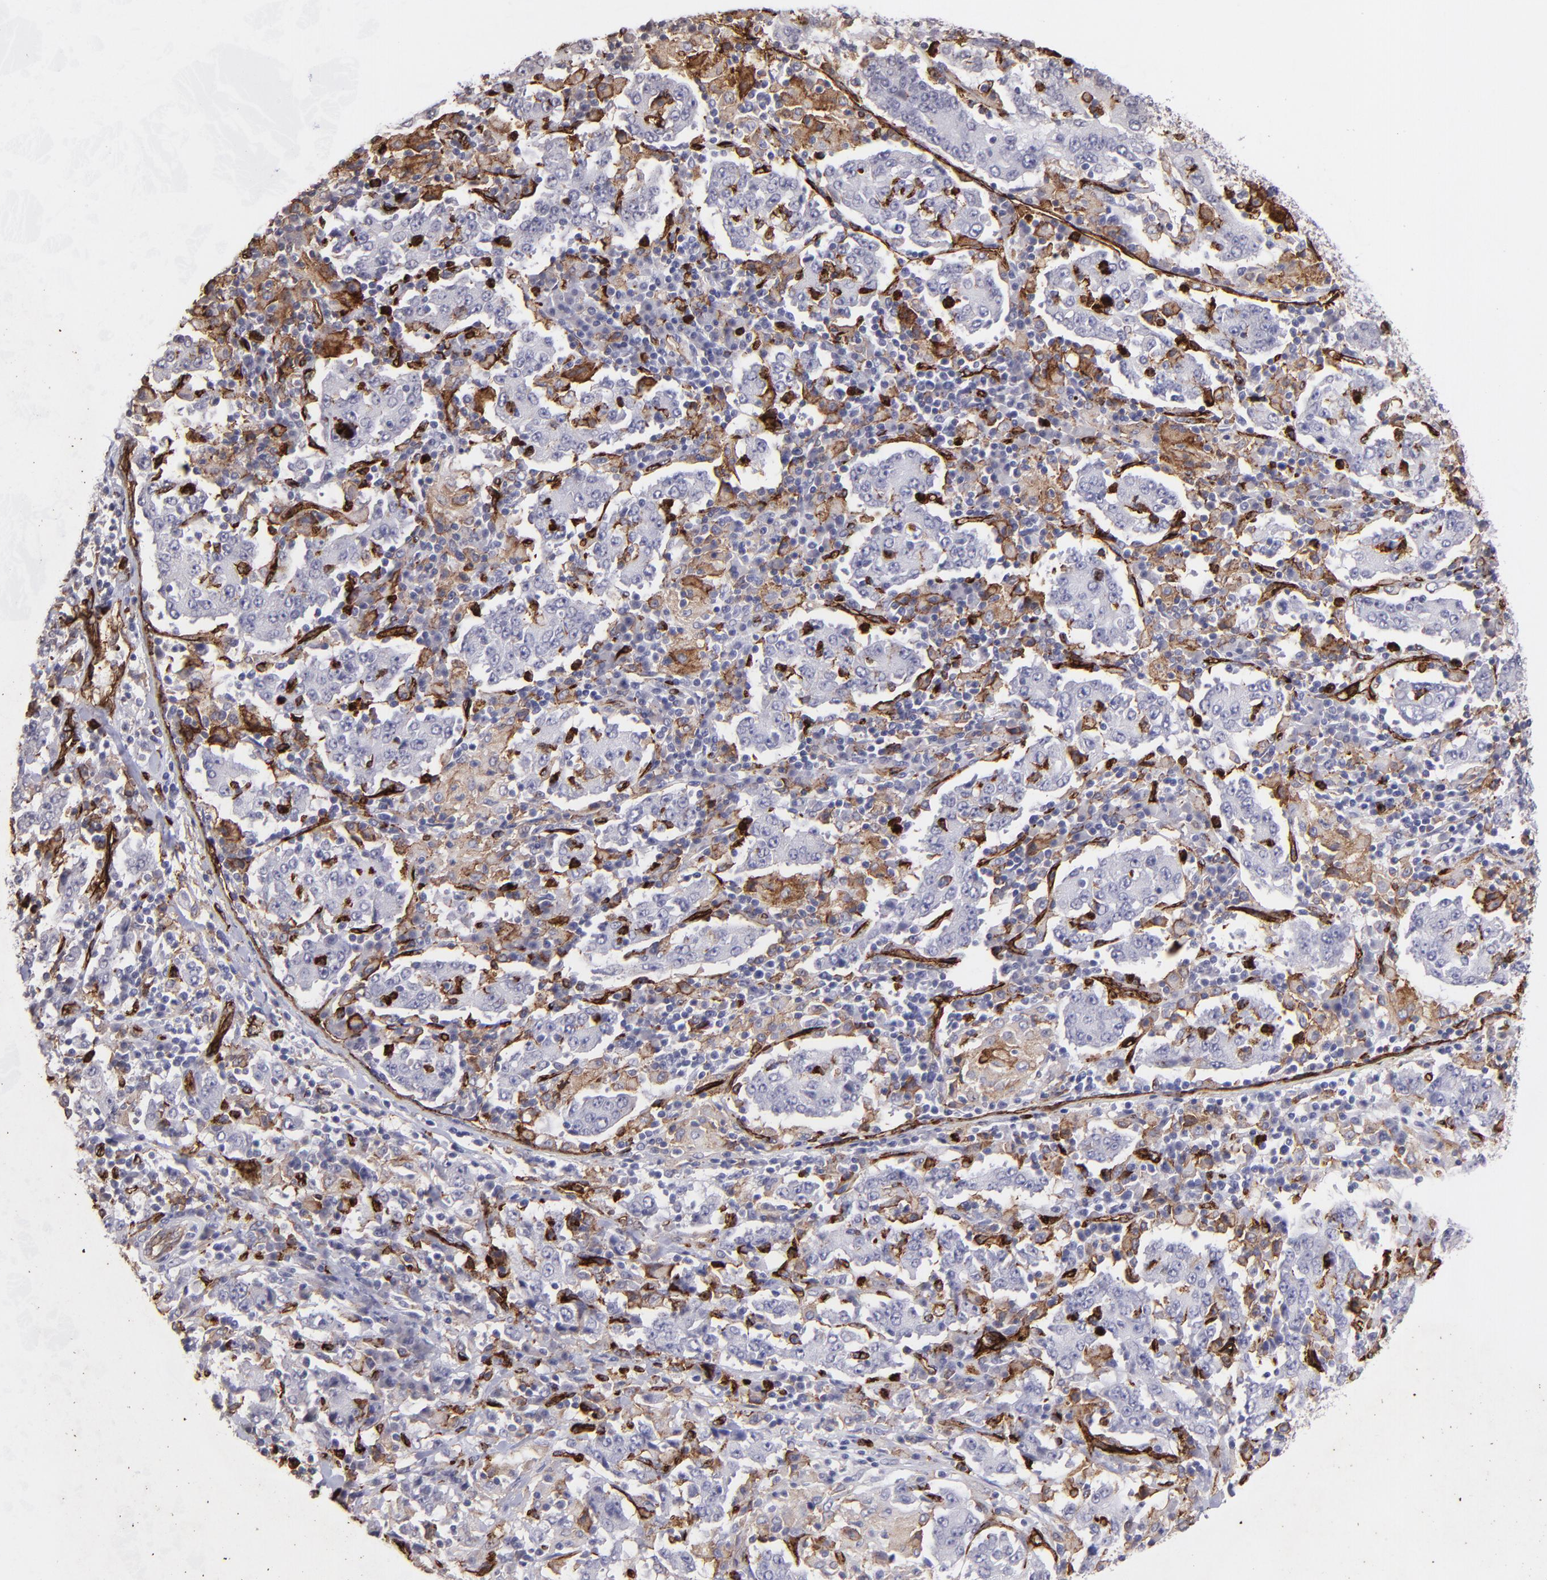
{"staining": {"intensity": "negative", "quantity": "none", "location": "none"}, "tissue": "stomach cancer", "cell_type": "Tumor cells", "image_type": "cancer", "snomed": [{"axis": "morphology", "description": "Normal tissue, NOS"}, {"axis": "morphology", "description": "Adenocarcinoma, NOS"}, {"axis": "topography", "description": "Stomach, upper"}, {"axis": "topography", "description": "Stomach"}], "caption": "Stomach cancer was stained to show a protein in brown. There is no significant positivity in tumor cells. The staining is performed using DAB brown chromogen with nuclei counter-stained in using hematoxylin.", "gene": "DYSF", "patient": {"sex": "male", "age": 59}}